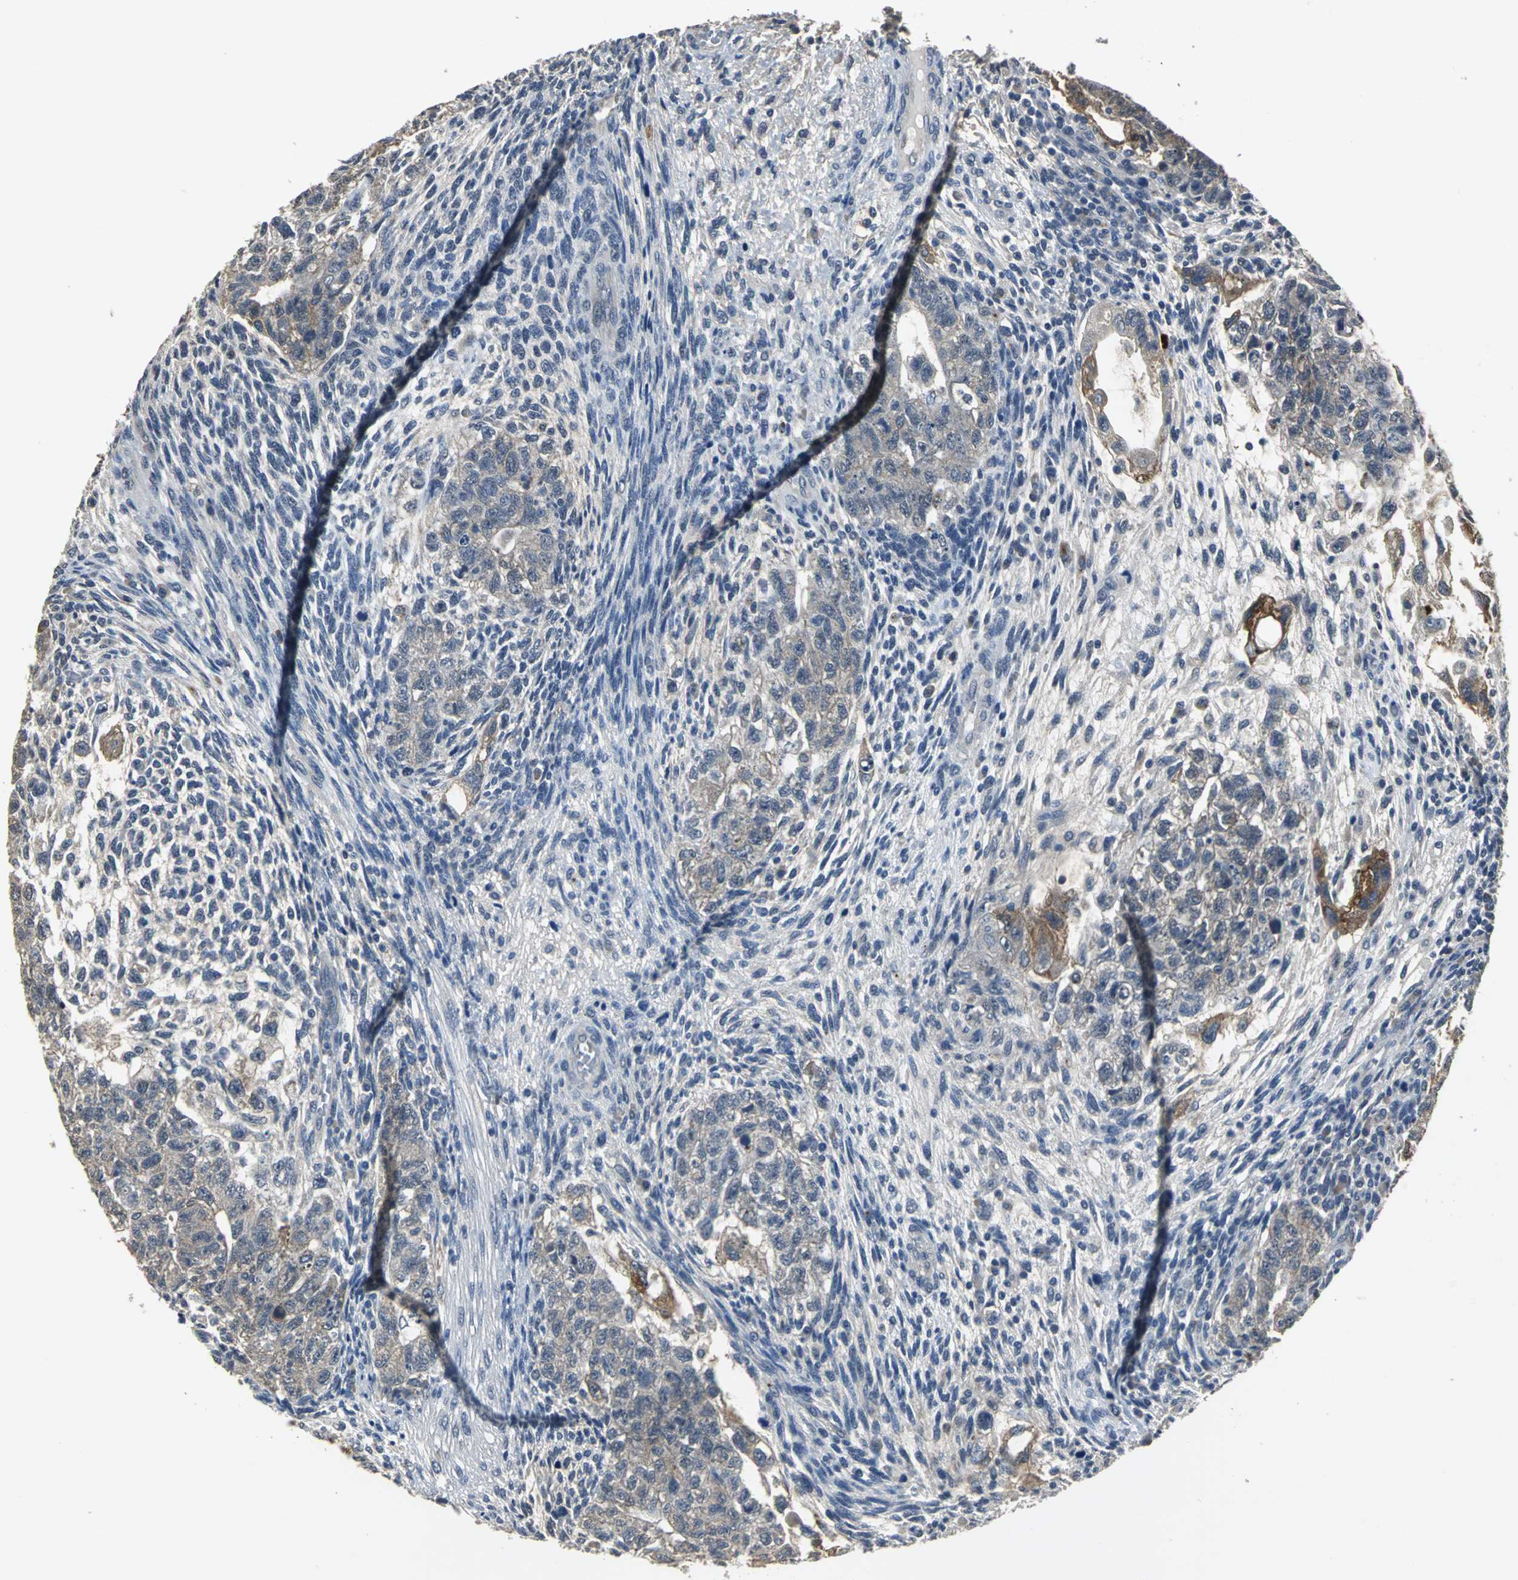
{"staining": {"intensity": "weak", "quantity": ">75%", "location": "cytoplasmic/membranous"}, "tissue": "testis cancer", "cell_type": "Tumor cells", "image_type": "cancer", "snomed": [{"axis": "morphology", "description": "Normal tissue, NOS"}, {"axis": "morphology", "description": "Carcinoma, Embryonal, NOS"}, {"axis": "topography", "description": "Testis"}], "caption": "Immunohistochemistry of testis cancer reveals low levels of weak cytoplasmic/membranous staining in approximately >75% of tumor cells.", "gene": "OCLN", "patient": {"sex": "male", "age": 36}}